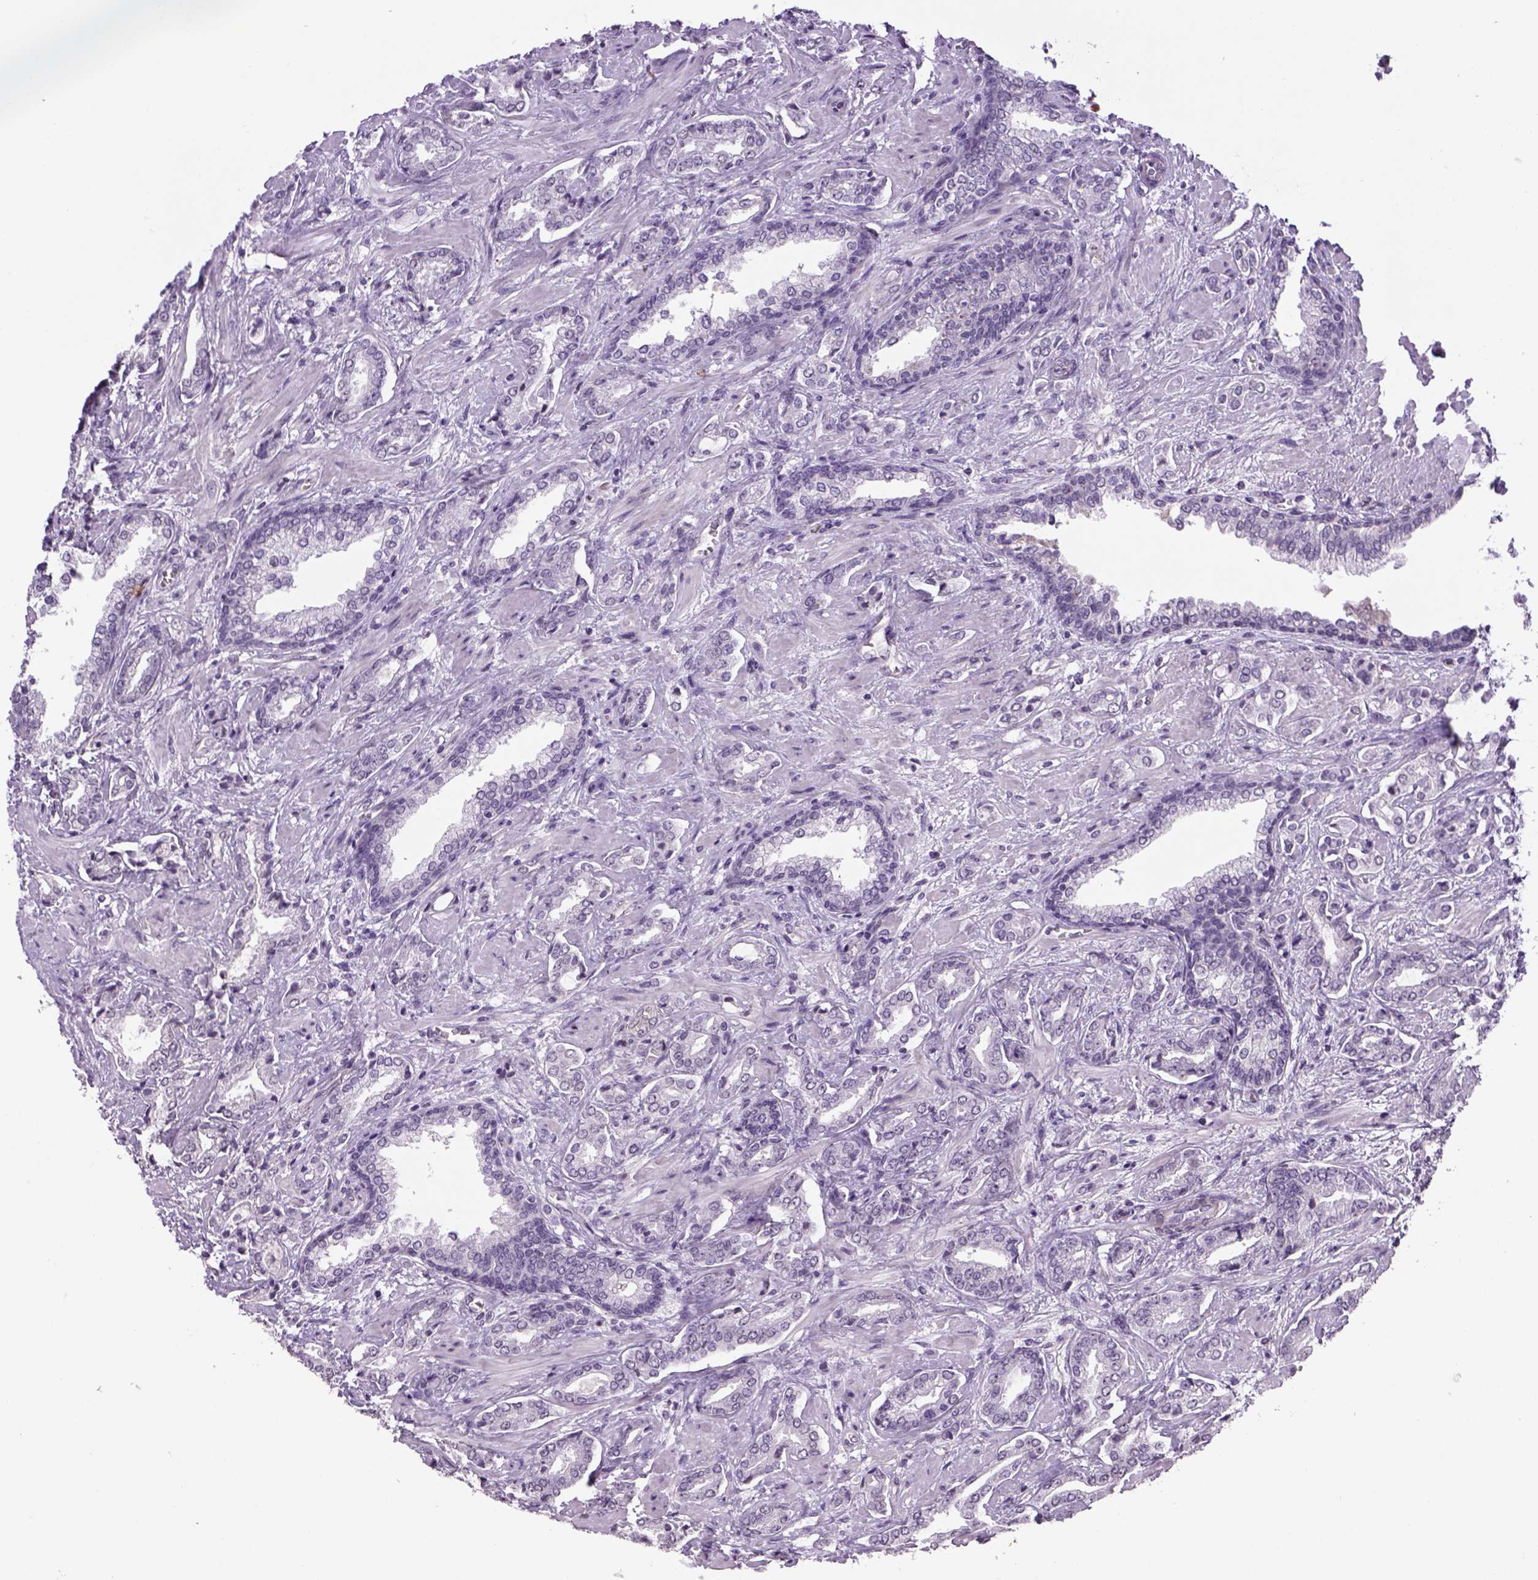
{"staining": {"intensity": "negative", "quantity": "none", "location": "none"}, "tissue": "prostate cancer", "cell_type": "Tumor cells", "image_type": "cancer", "snomed": [{"axis": "morphology", "description": "Adenocarcinoma, Low grade"}, {"axis": "topography", "description": "Prostate"}], "caption": "Immunohistochemistry (IHC) of human prostate cancer (low-grade adenocarcinoma) reveals no staining in tumor cells. The staining is performed using DAB brown chromogen with nuclei counter-stained in using hematoxylin.", "gene": "PRRT1", "patient": {"sex": "male", "age": 61}}